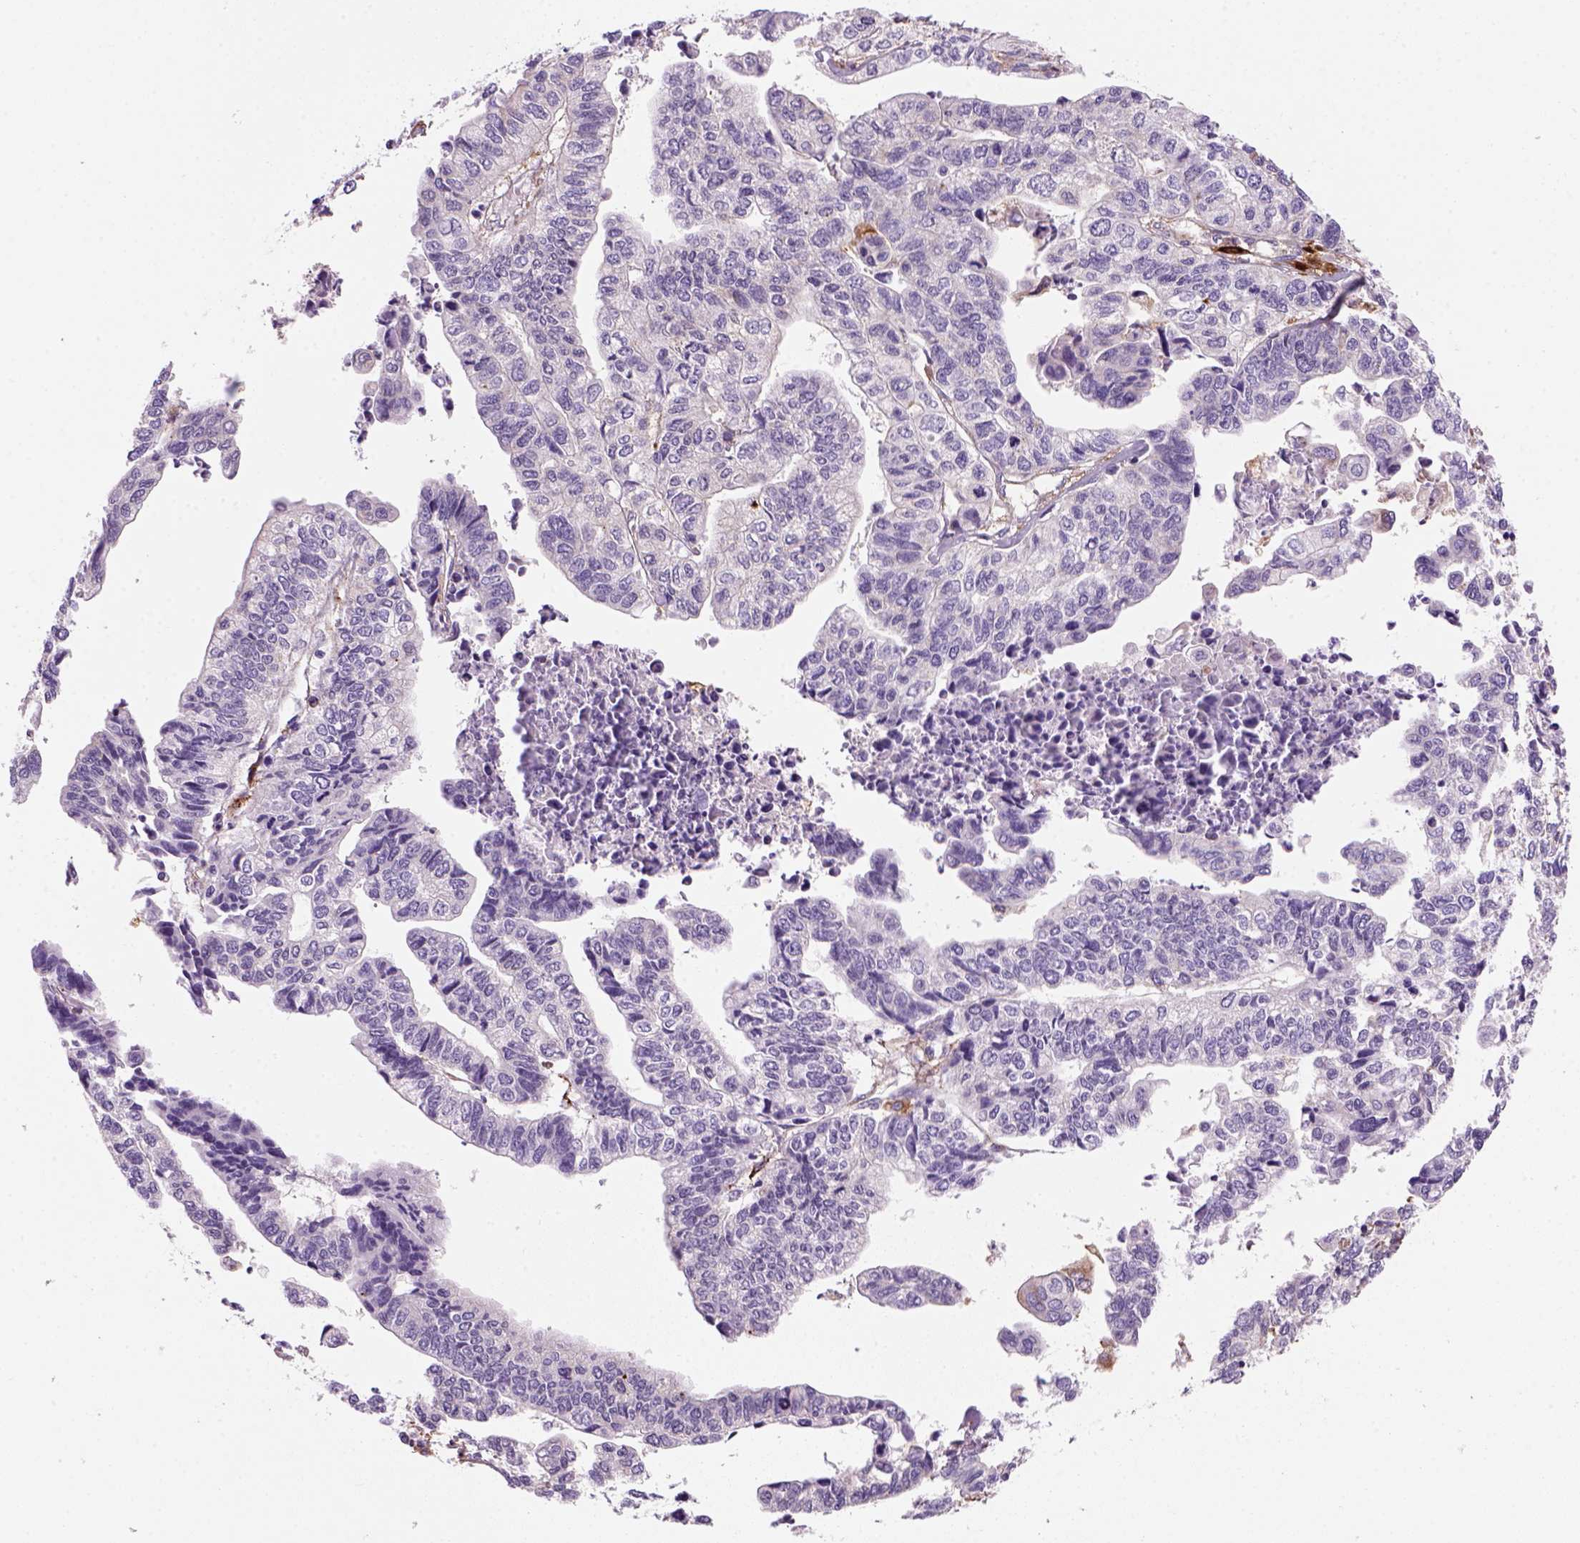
{"staining": {"intensity": "negative", "quantity": "none", "location": "none"}, "tissue": "stomach cancer", "cell_type": "Tumor cells", "image_type": "cancer", "snomed": [{"axis": "morphology", "description": "Adenocarcinoma, NOS"}, {"axis": "topography", "description": "Stomach, upper"}], "caption": "A high-resolution photomicrograph shows immunohistochemistry (IHC) staining of stomach cancer (adenocarcinoma), which demonstrates no significant staining in tumor cells. (DAB IHC visualized using brightfield microscopy, high magnification).", "gene": "MARCKS", "patient": {"sex": "female", "age": 67}}